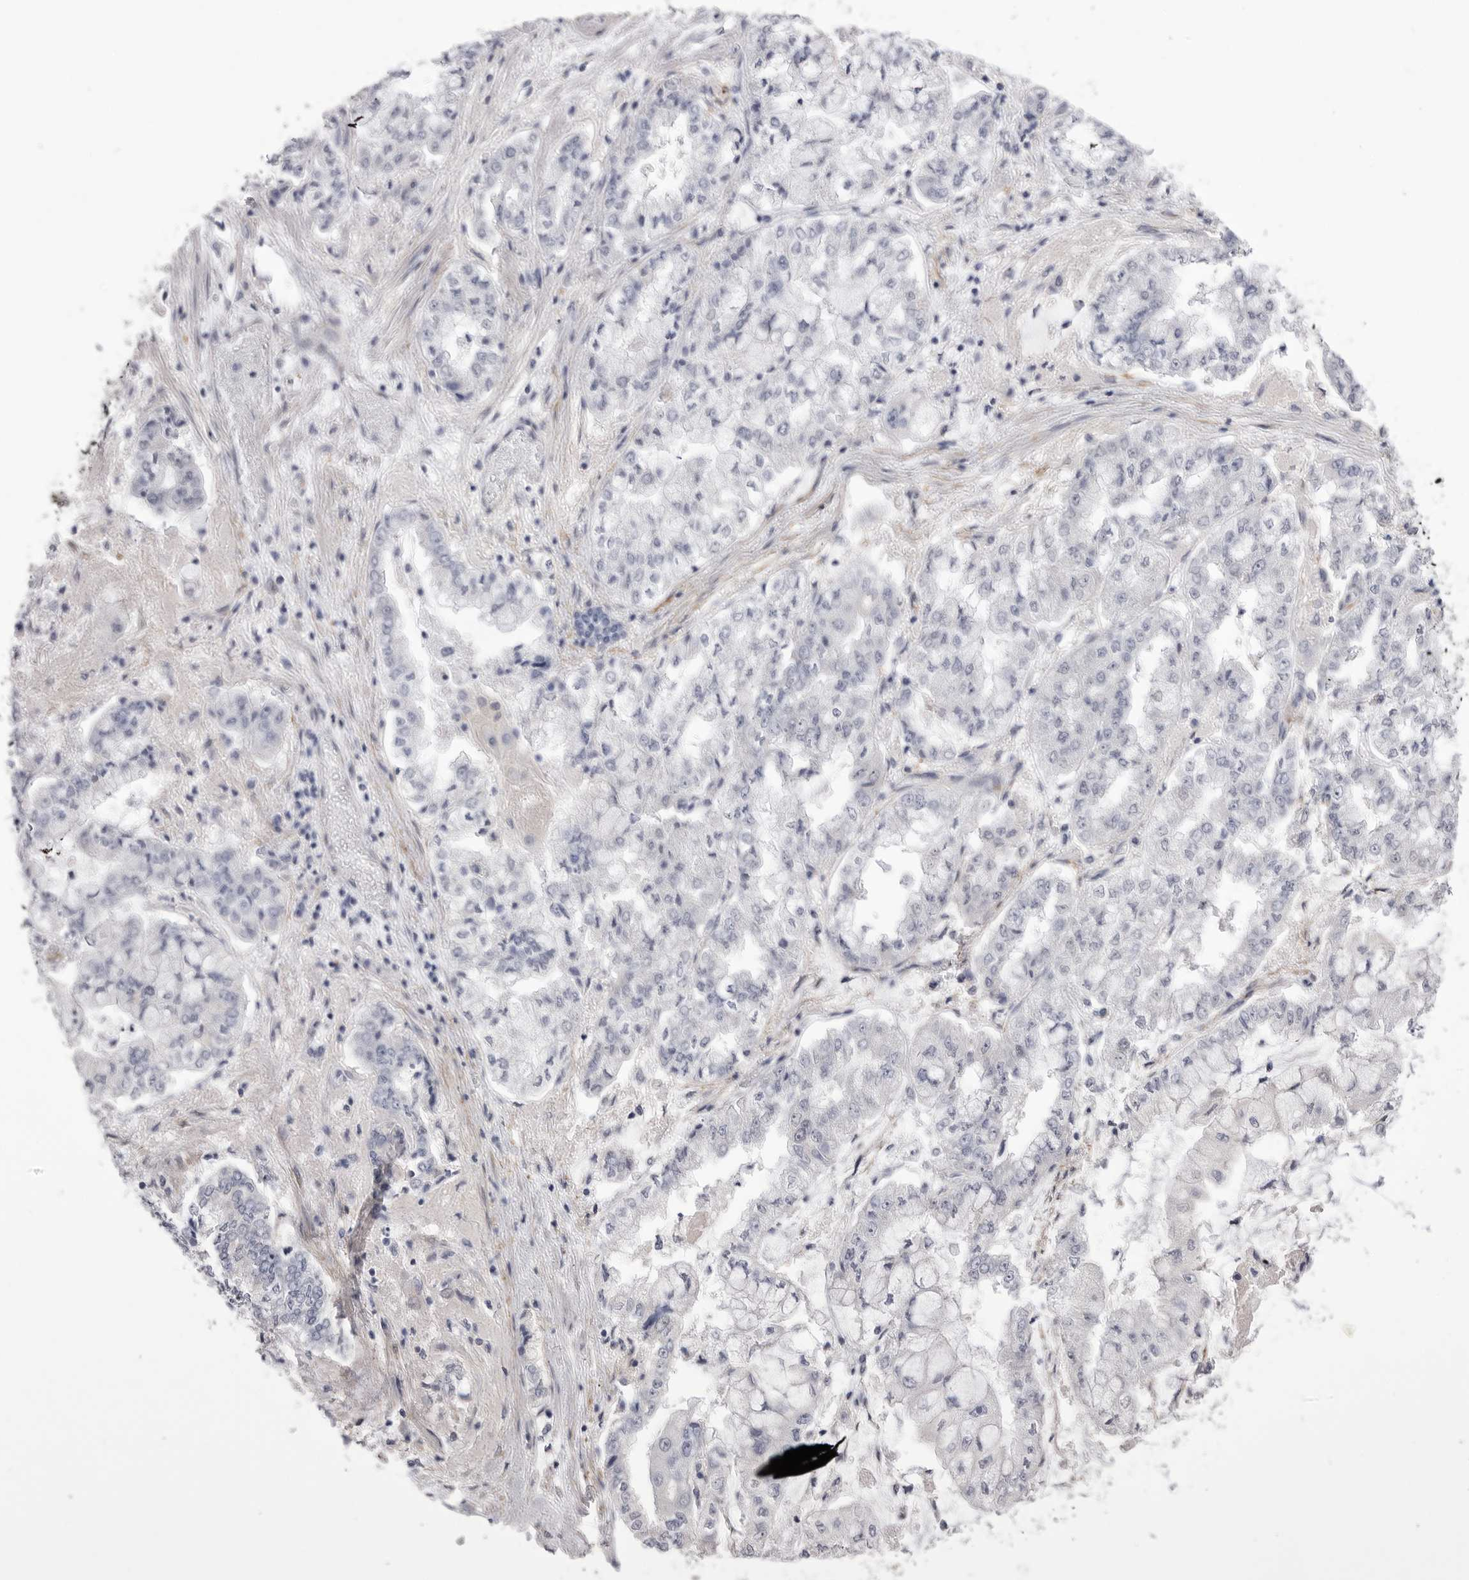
{"staining": {"intensity": "negative", "quantity": "none", "location": "none"}, "tissue": "stomach cancer", "cell_type": "Tumor cells", "image_type": "cancer", "snomed": [{"axis": "morphology", "description": "Adenocarcinoma, NOS"}, {"axis": "topography", "description": "Stomach"}], "caption": "An image of human stomach adenocarcinoma is negative for staining in tumor cells. Nuclei are stained in blue.", "gene": "AKAP12", "patient": {"sex": "male", "age": 76}}